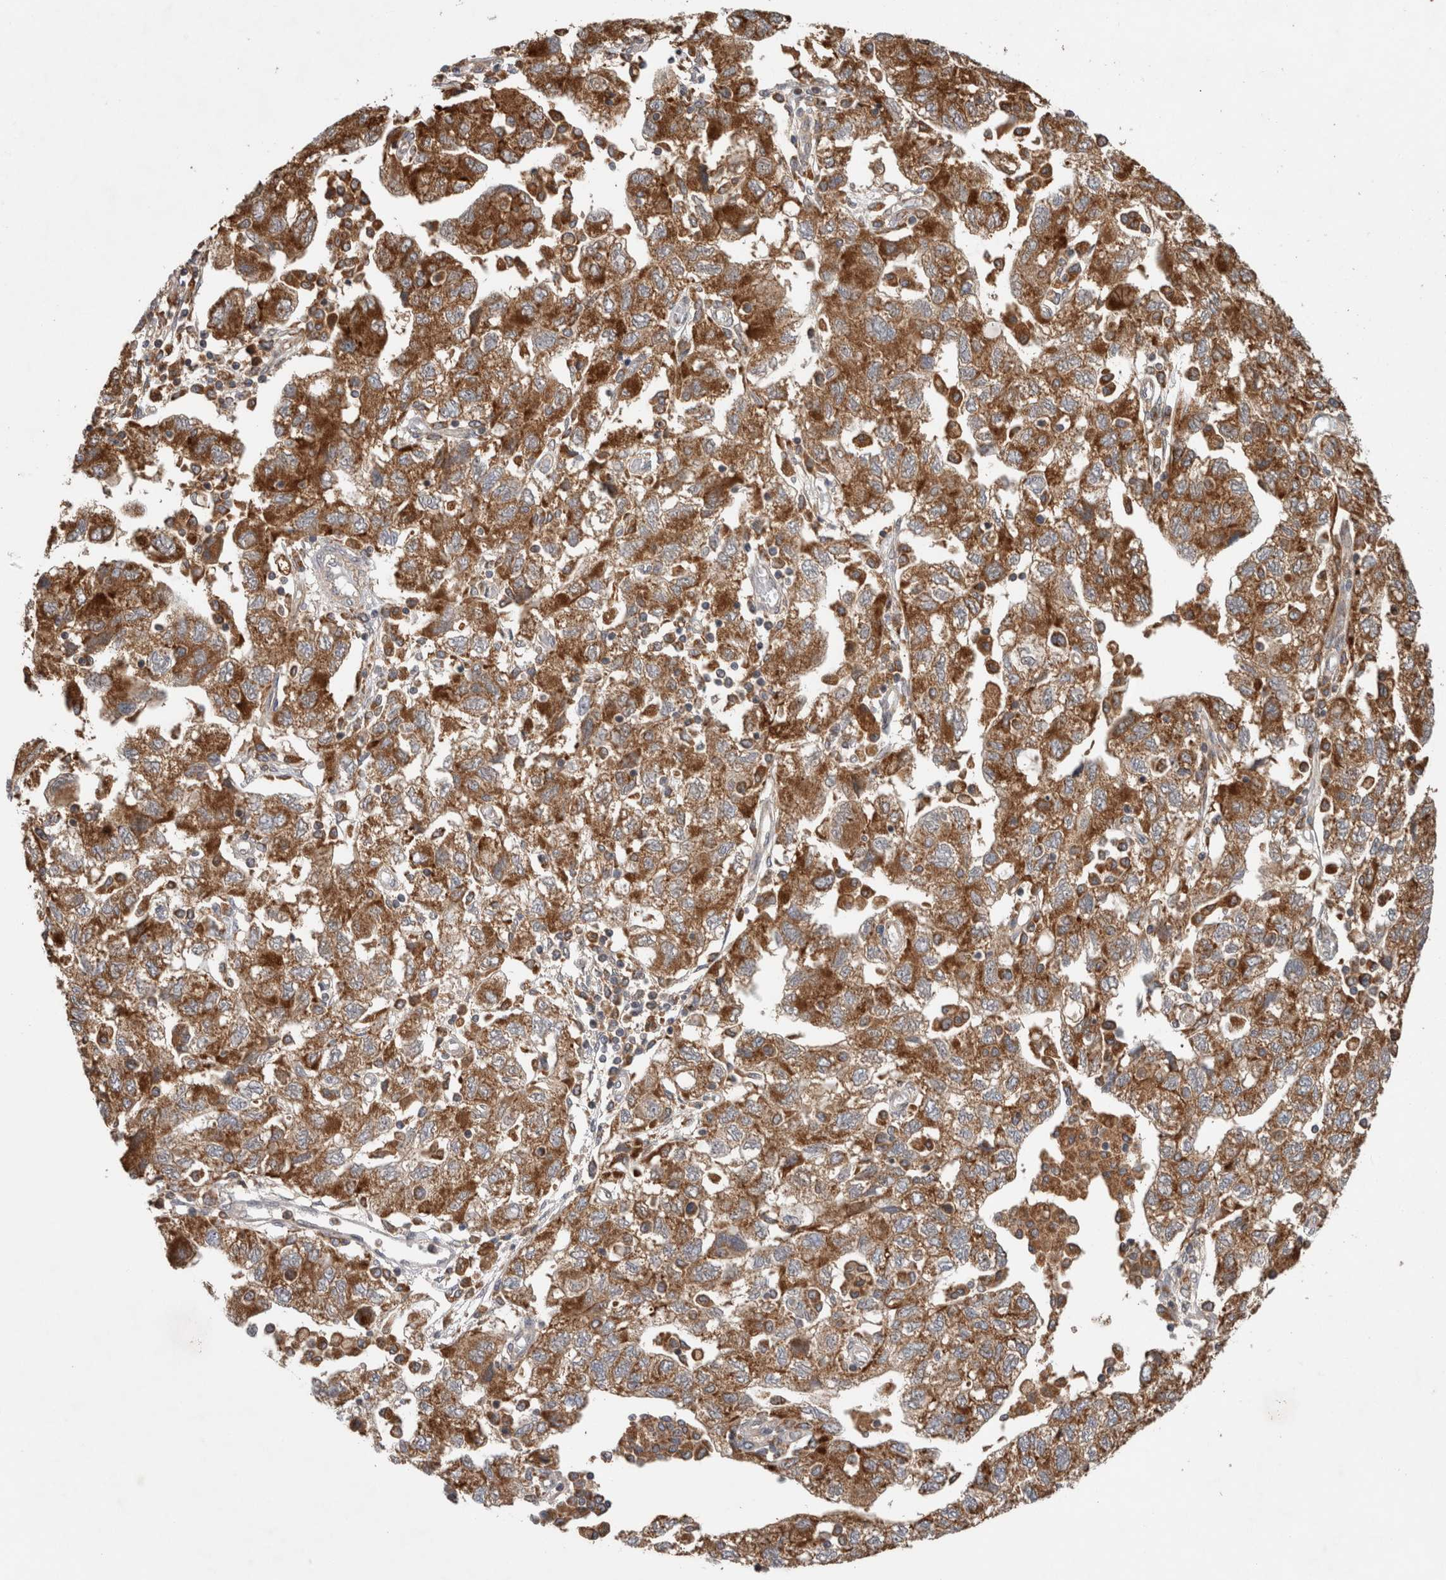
{"staining": {"intensity": "strong", "quantity": ">75%", "location": "cytoplasmic/membranous"}, "tissue": "ovarian cancer", "cell_type": "Tumor cells", "image_type": "cancer", "snomed": [{"axis": "morphology", "description": "Carcinoma, NOS"}, {"axis": "morphology", "description": "Cystadenocarcinoma, serous, NOS"}, {"axis": "topography", "description": "Ovary"}], "caption": "This histopathology image displays immunohistochemistry staining of ovarian cancer (serous cystadenocarcinoma), with high strong cytoplasmic/membranous staining in approximately >75% of tumor cells.", "gene": "ADGRL3", "patient": {"sex": "female", "age": 69}}